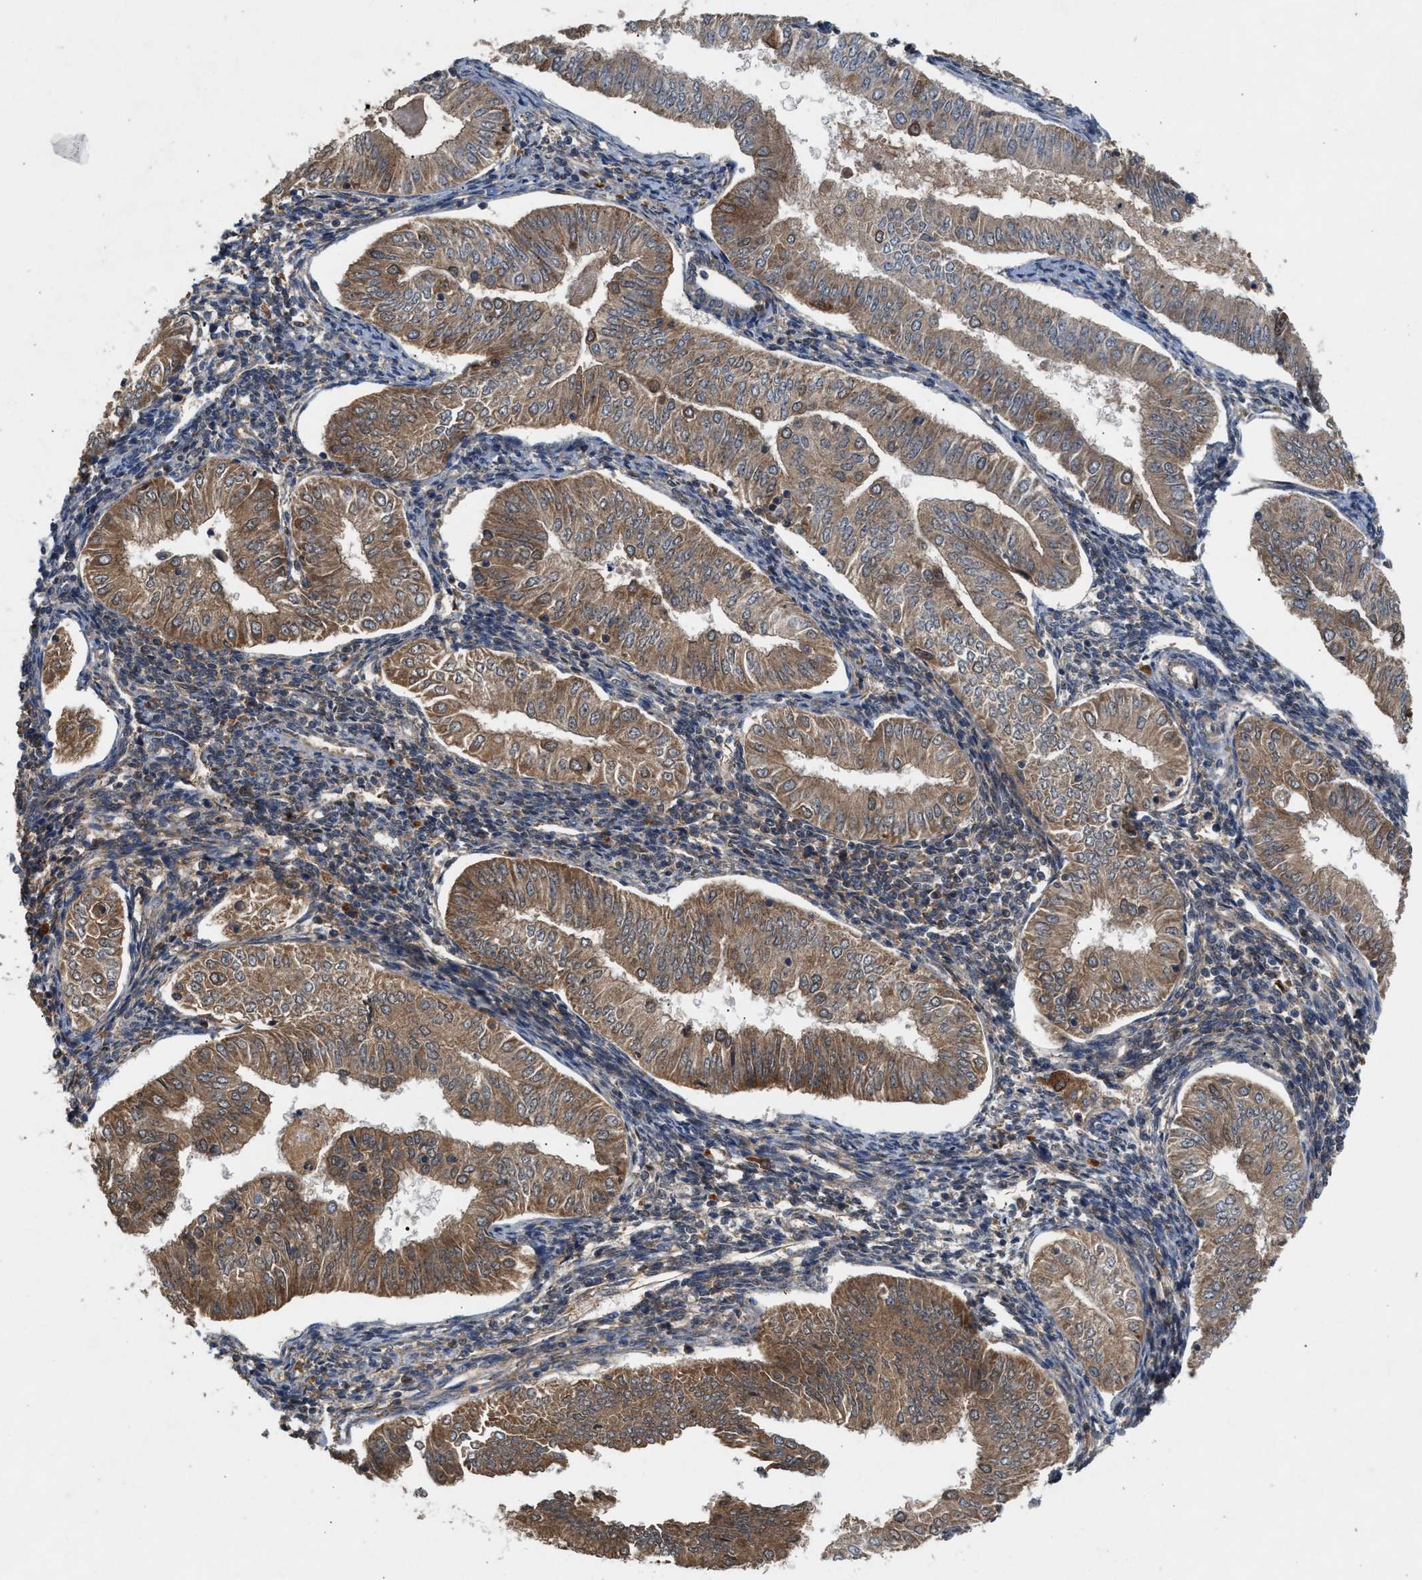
{"staining": {"intensity": "moderate", "quantity": ">75%", "location": "cytoplasmic/membranous"}, "tissue": "endometrial cancer", "cell_type": "Tumor cells", "image_type": "cancer", "snomed": [{"axis": "morphology", "description": "Normal tissue, NOS"}, {"axis": "morphology", "description": "Adenocarcinoma, NOS"}, {"axis": "topography", "description": "Endometrium"}], "caption": "Human adenocarcinoma (endometrial) stained with a protein marker displays moderate staining in tumor cells.", "gene": "RUSC2", "patient": {"sex": "female", "age": 53}}